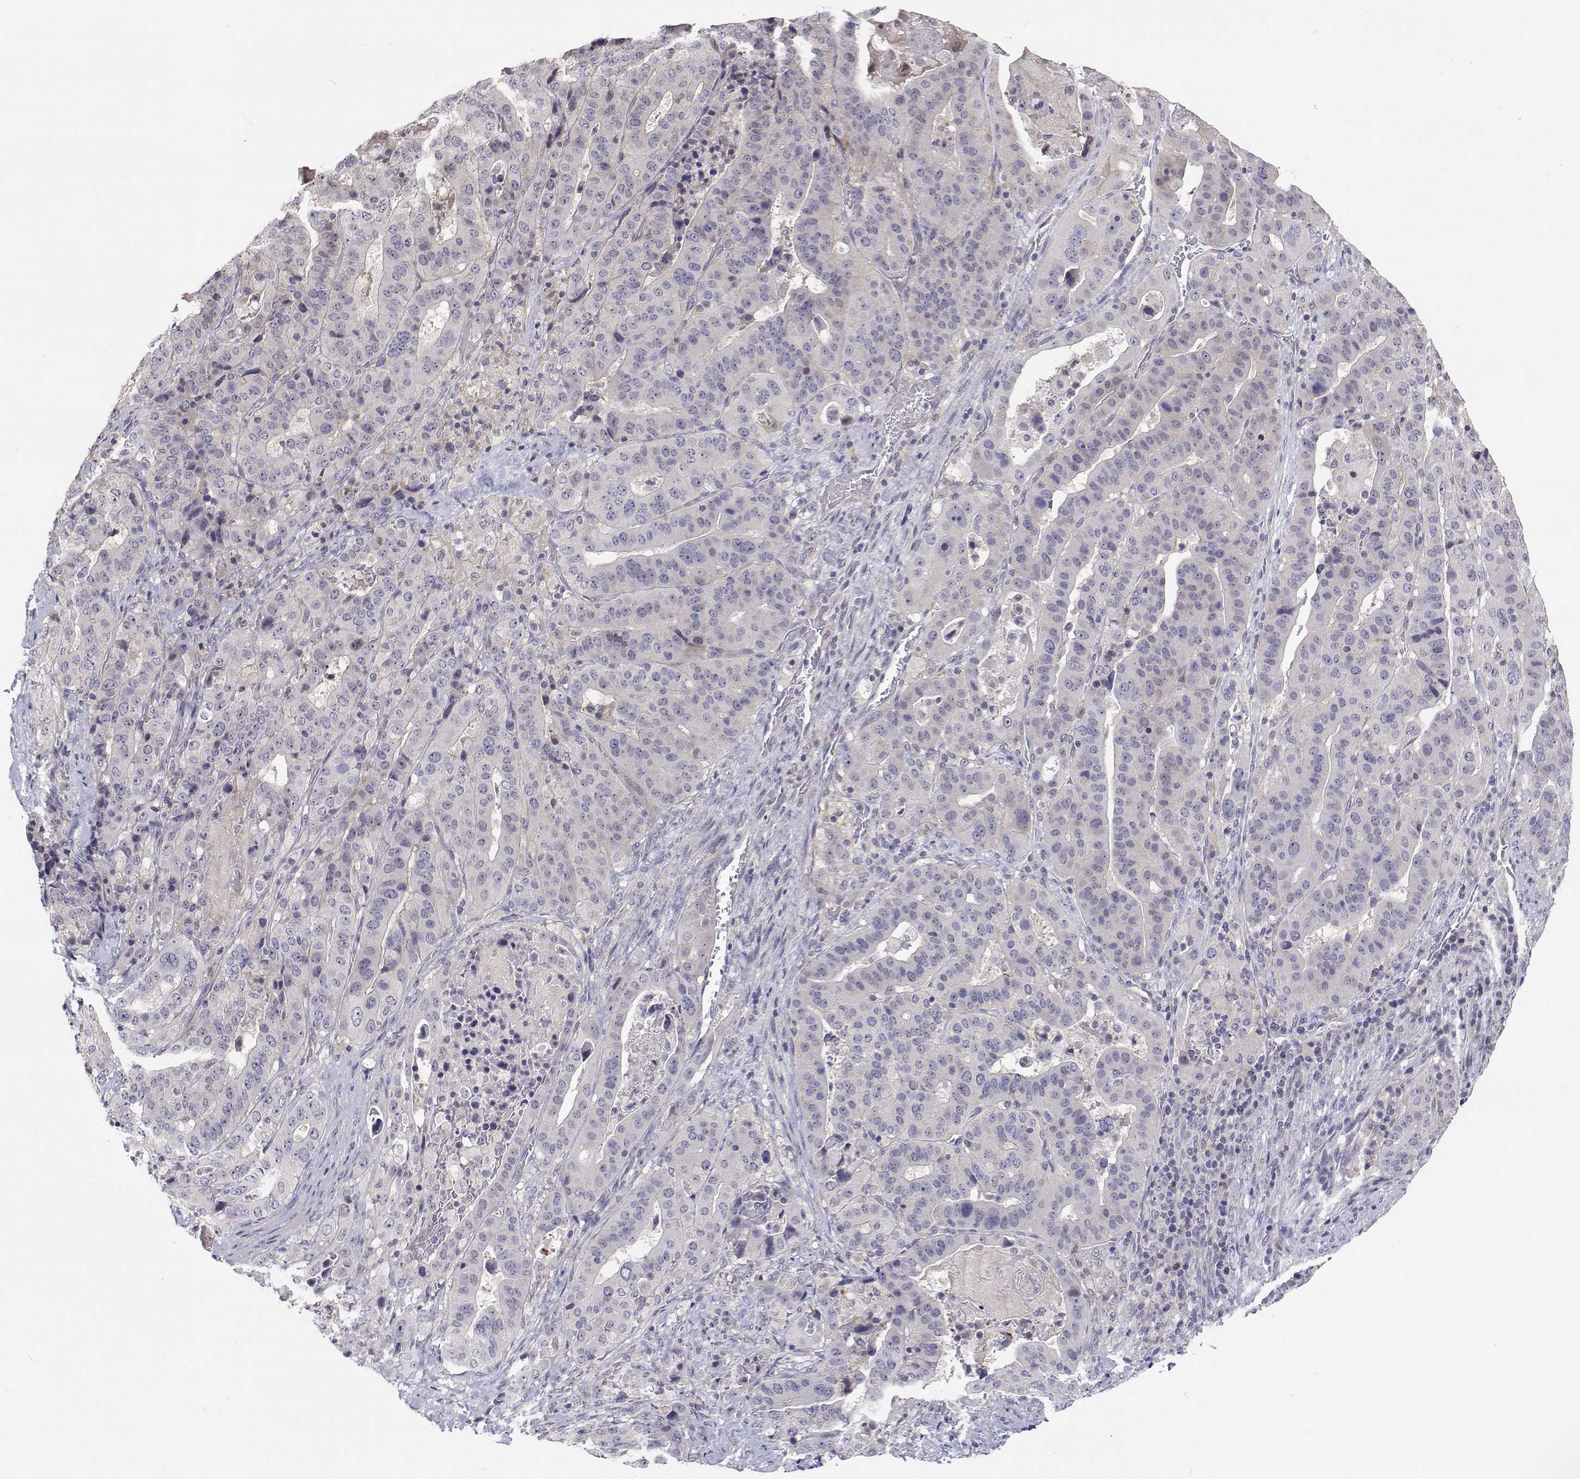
{"staining": {"intensity": "negative", "quantity": "none", "location": "none"}, "tissue": "stomach cancer", "cell_type": "Tumor cells", "image_type": "cancer", "snomed": [{"axis": "morphology", "description": "Adenocarcinoma, NOS"}, {"axis": "topography", "description": "Stomach"}], "caption": "The photomicrograph demonstrates no significant positivity in tumor cells of stomach cancer (adenocarcinoma). Nuclei are stained in blue.", "gene": "MYPN", "patient": {"sex": "male", "age": 48}}